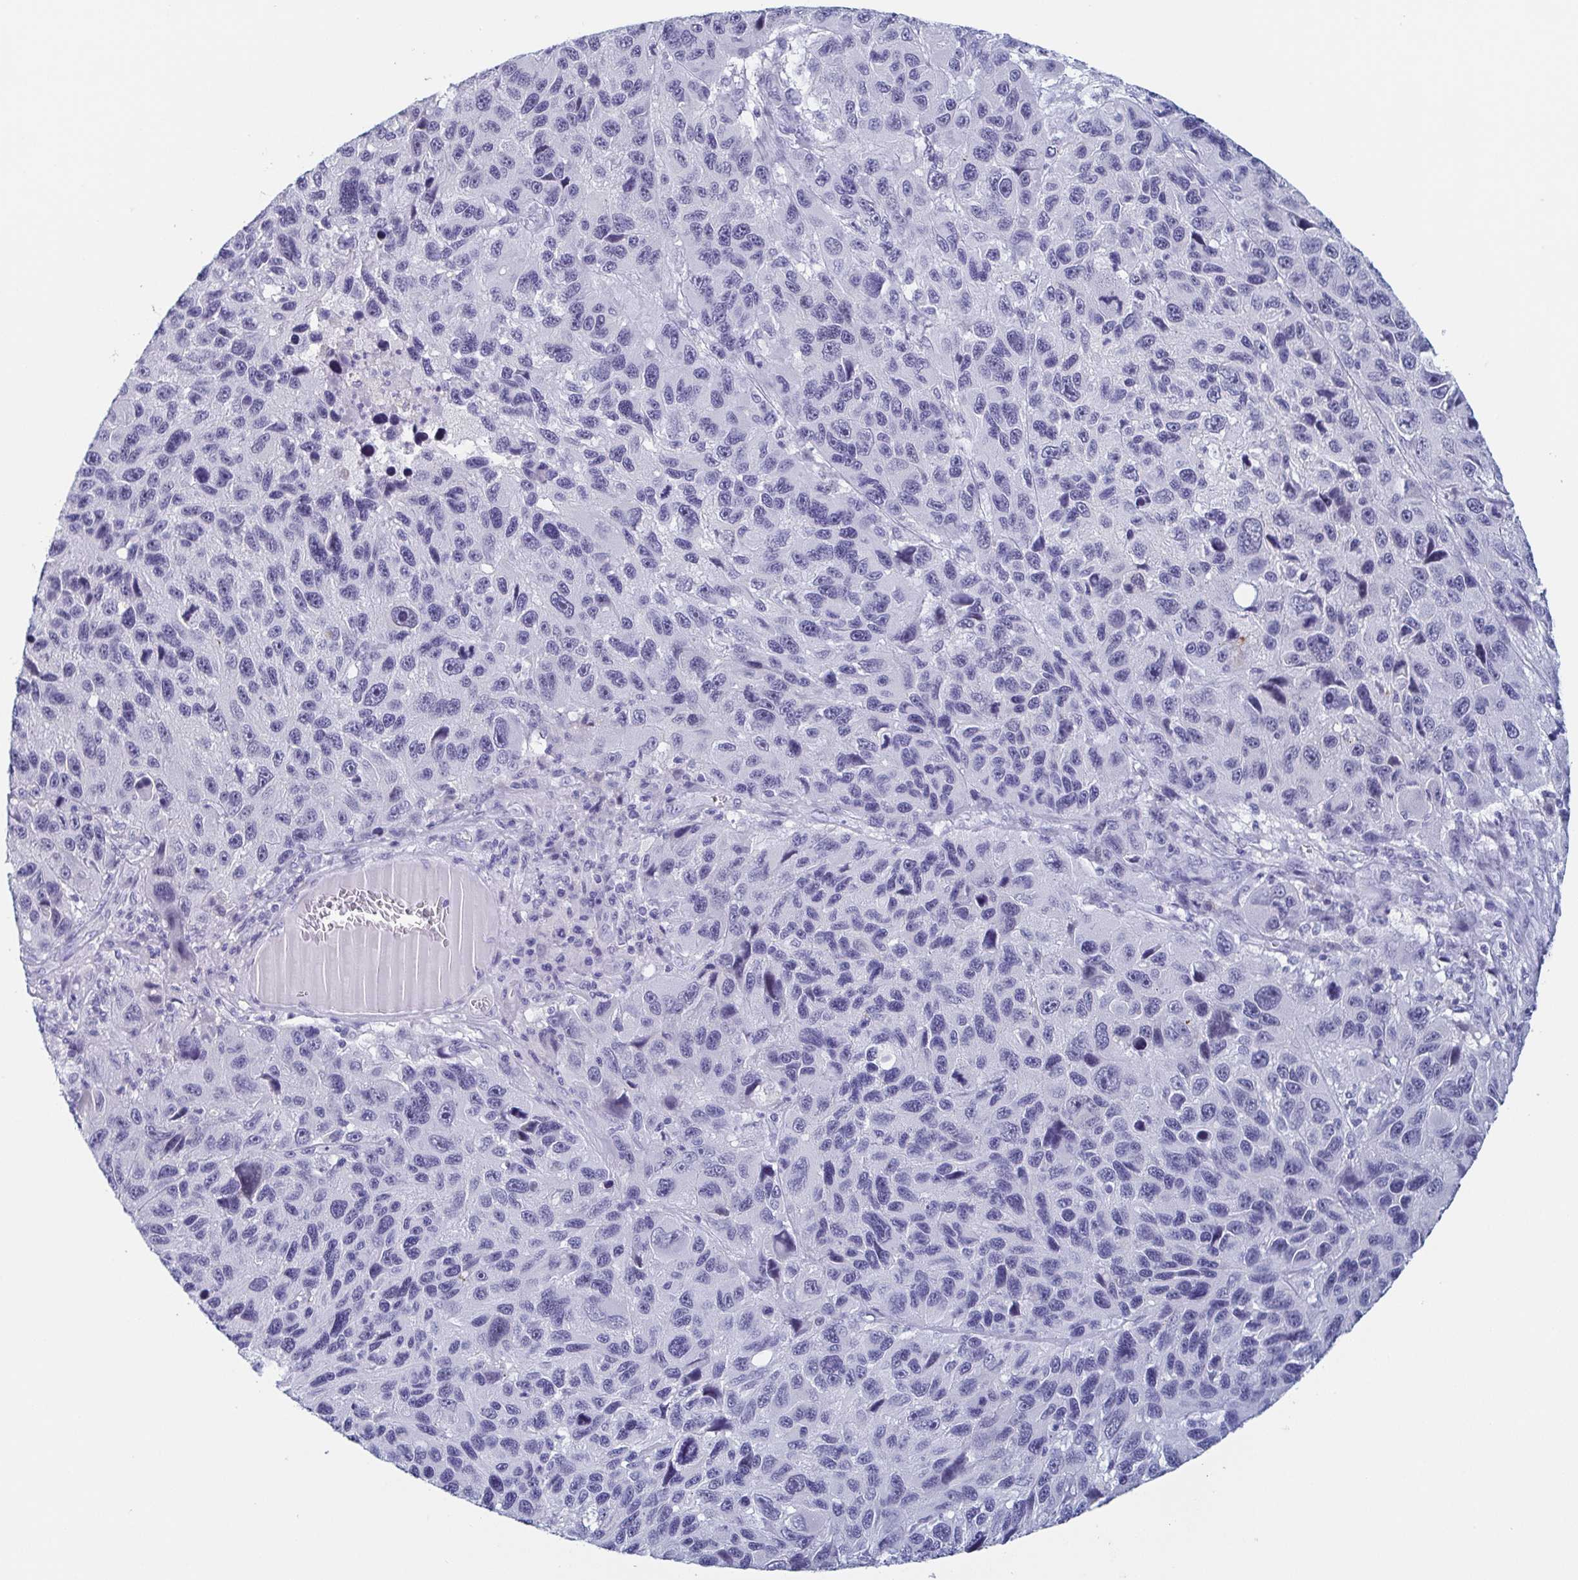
{"staining": {"intensity": "negative", "quantity": "none", "location": "none"}, "tissue": "melanoma", "cell_type": "Tumor cells", "image_type": "cancer", "snomed": [{"axis": "morphology", "description": "Malignant melanoma, NOS"}, {"axis": "topography", "description": "Skin"}], "caption": "A high-resolution histopathology image shows immunohistochemistry staining of malignant melanoma, which shows no significant expression in tumor cells.", "gene": "REG4", "patient": {"sex": "male", "age": 53}}